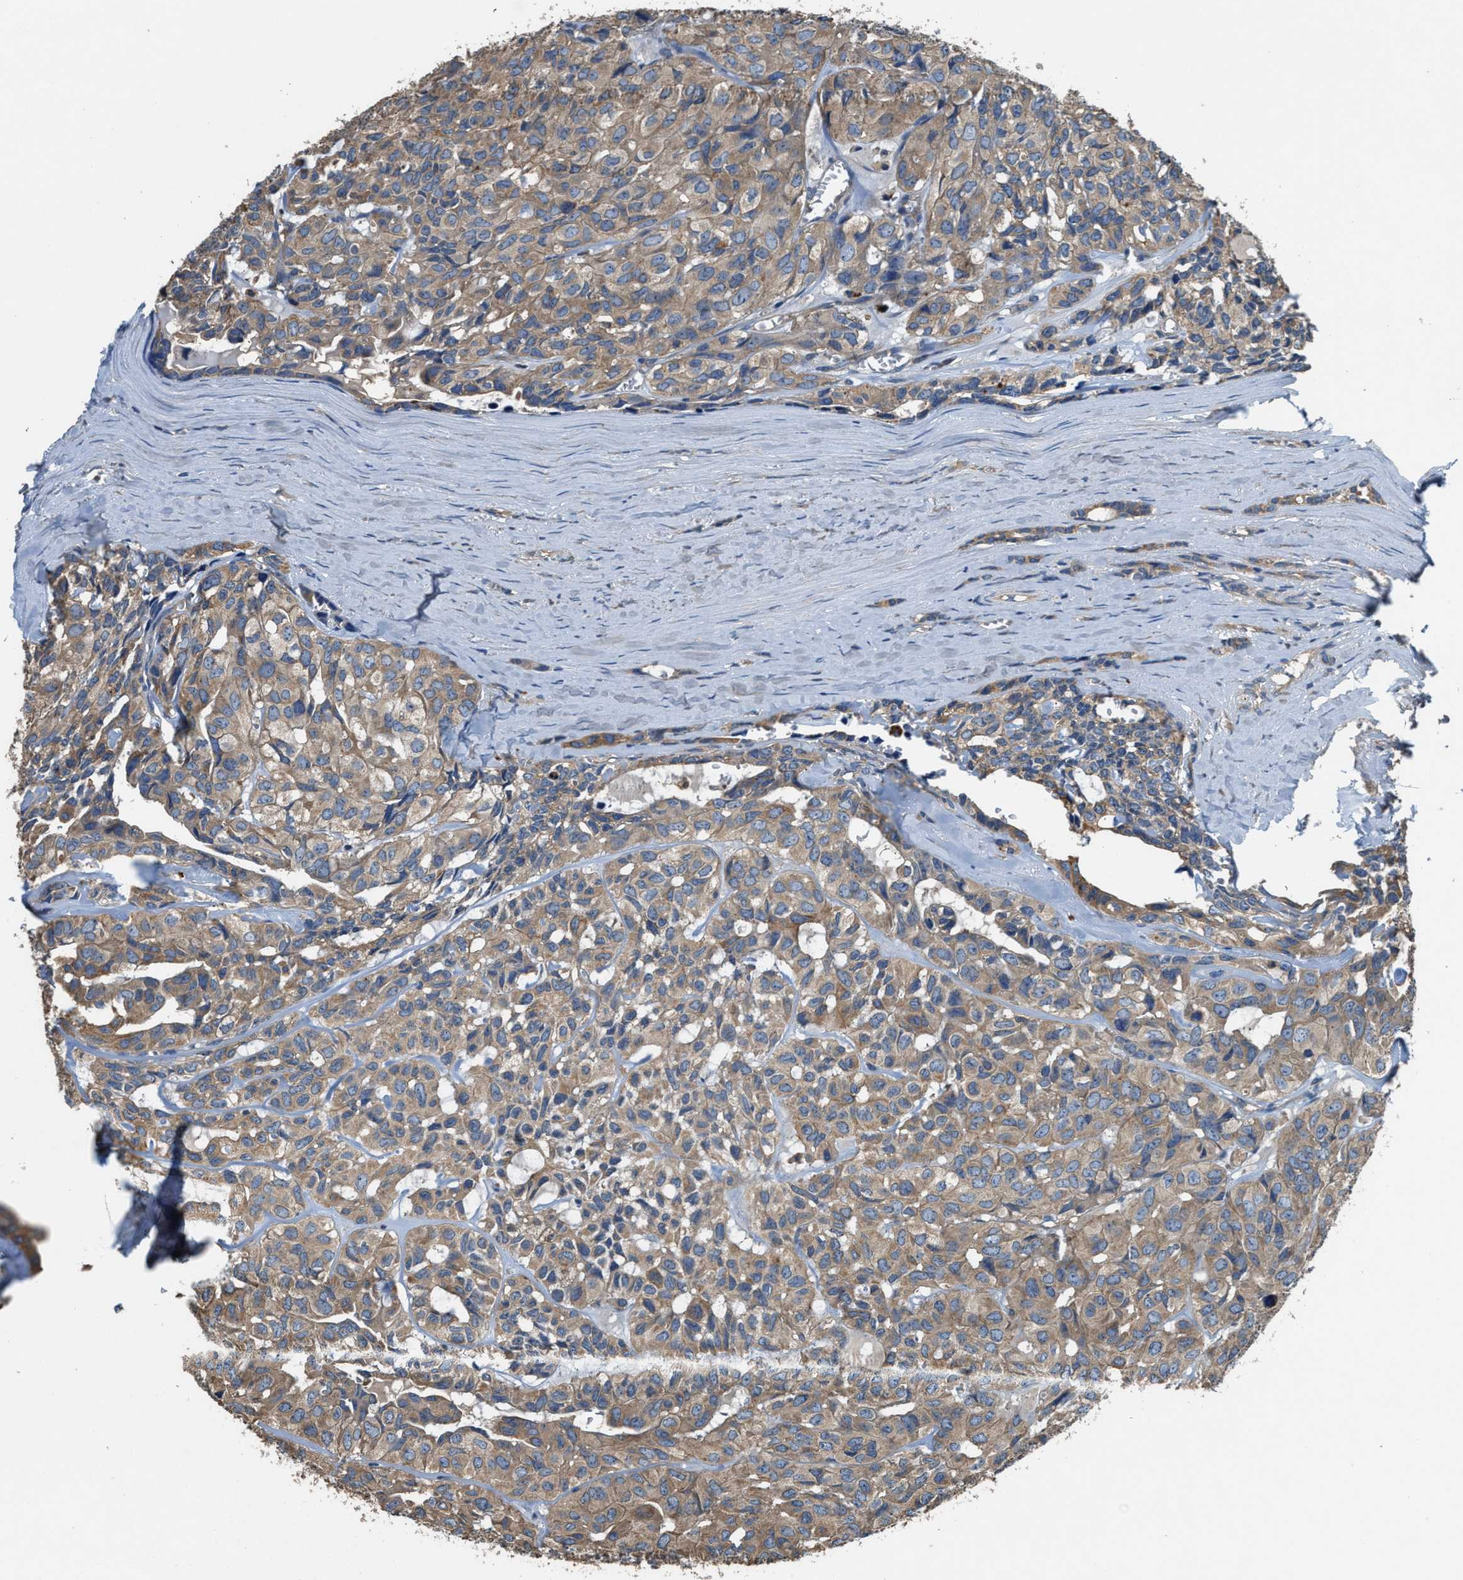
{"staining": {"intensity": "weak", "quantity": ">75%", "location": "cytoplasmic/membranous"}, "tissue": "head and neck cancer", "cell_type": "Tumor cells", "image_type": "cancer", "snomed": [{"axis": "morphology", "description": "Adenocarcinoma, NOS"}, {"axis": "topography", "description": "Salivary gland, NOS"}, {"axis": "topography", "description": "Head-Neck"}], "caption": "Tumor cells show weak cytoplasmic/membranous staining in approximately >75% of cells in head and neck adenocarcinoma.", "gene": "BLOC1S1", "patient": {"sex": "female", "age": 76}}